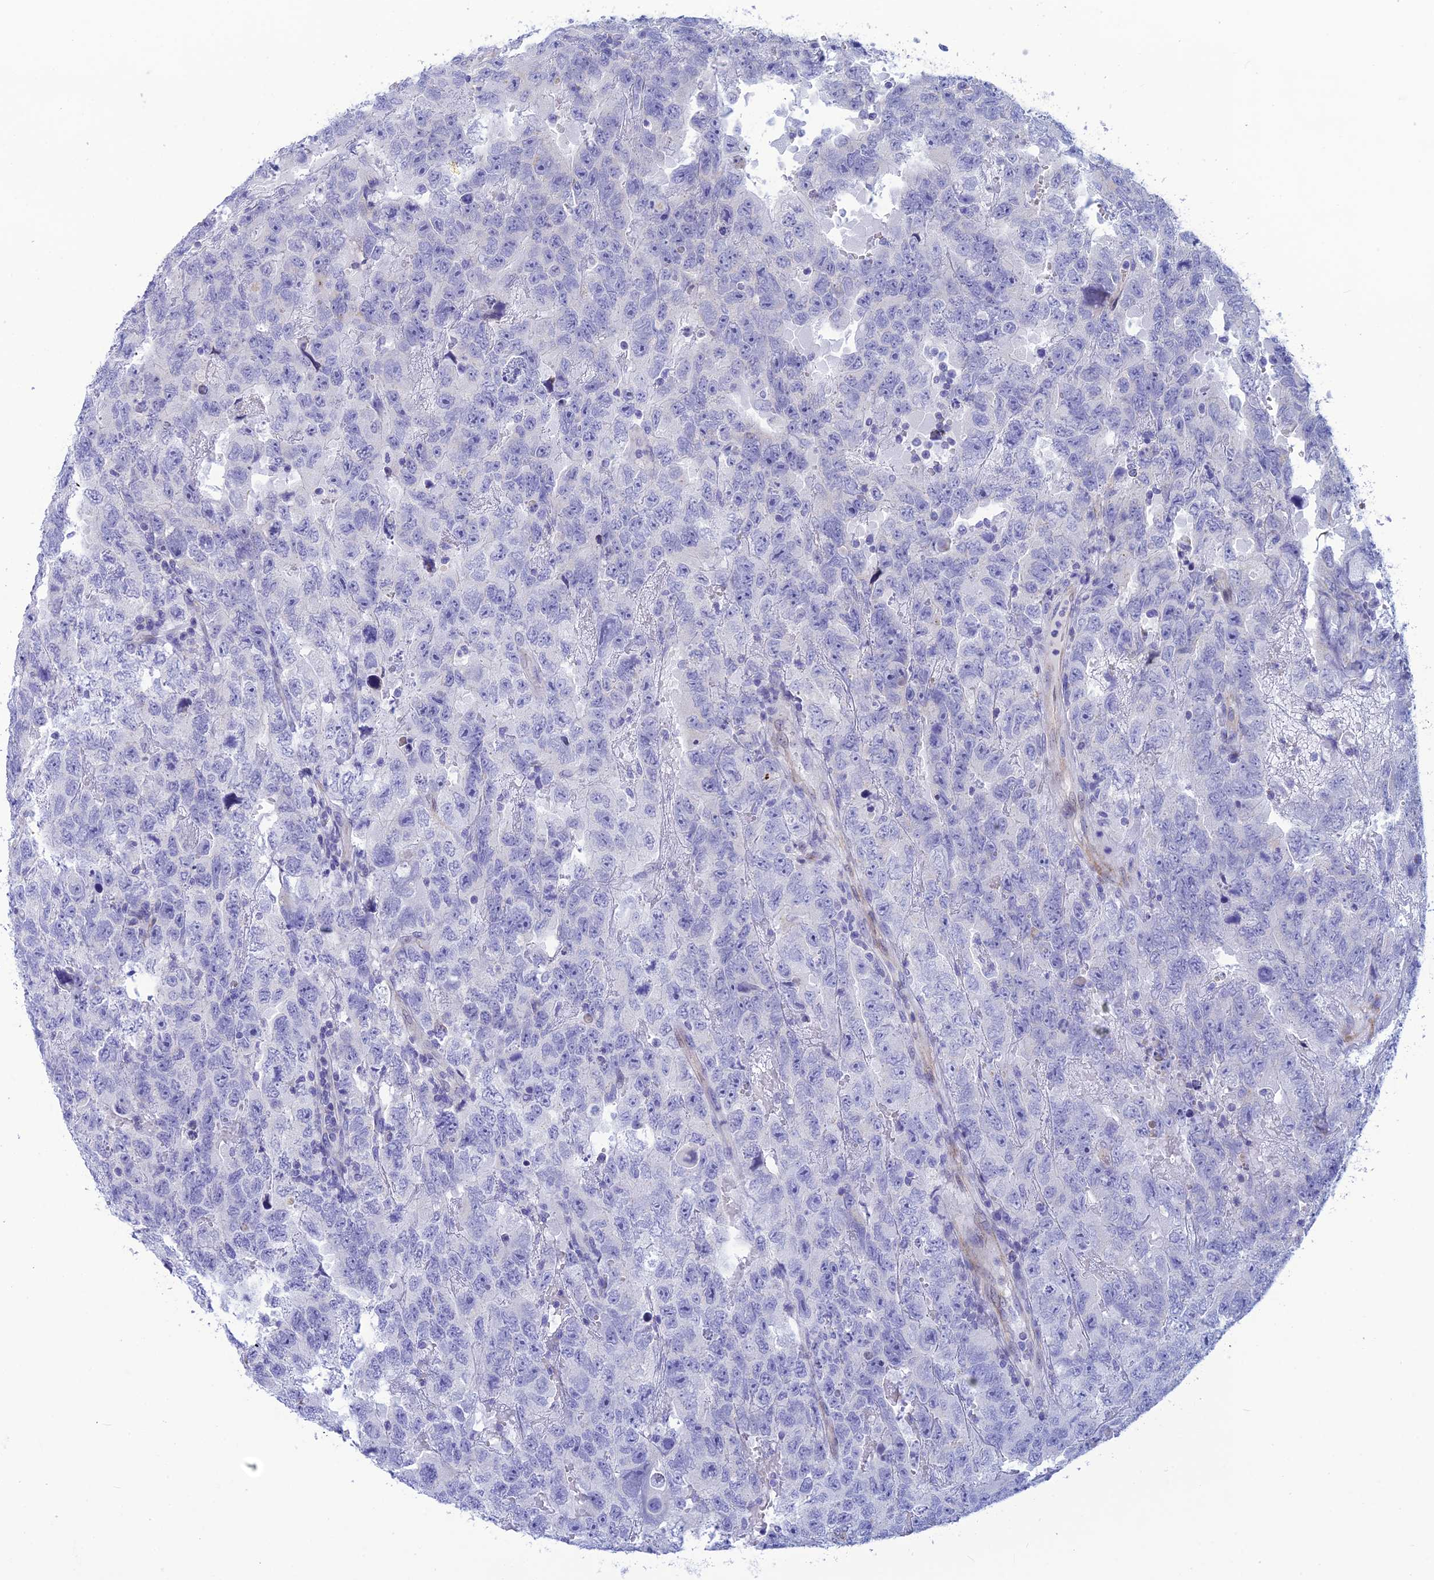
{"staining": {"intensity": "negative", "quantity": "none", "location": "none"}, "tissue": "testis cancer", "cell_type": "Tumor cells", "image_type": "cancer", "snomed": [{"axis": "morphology", "description": "Carcinoma, Embryonal, NOS"}, {"axis": "topography", "description": "Testis"}], "caption": "Tumor cells show no significant staining in testis cancer (embryonal carcinoma).", "gene": "POMGNT1", "patient": {"sex": "male", "age": 45}}